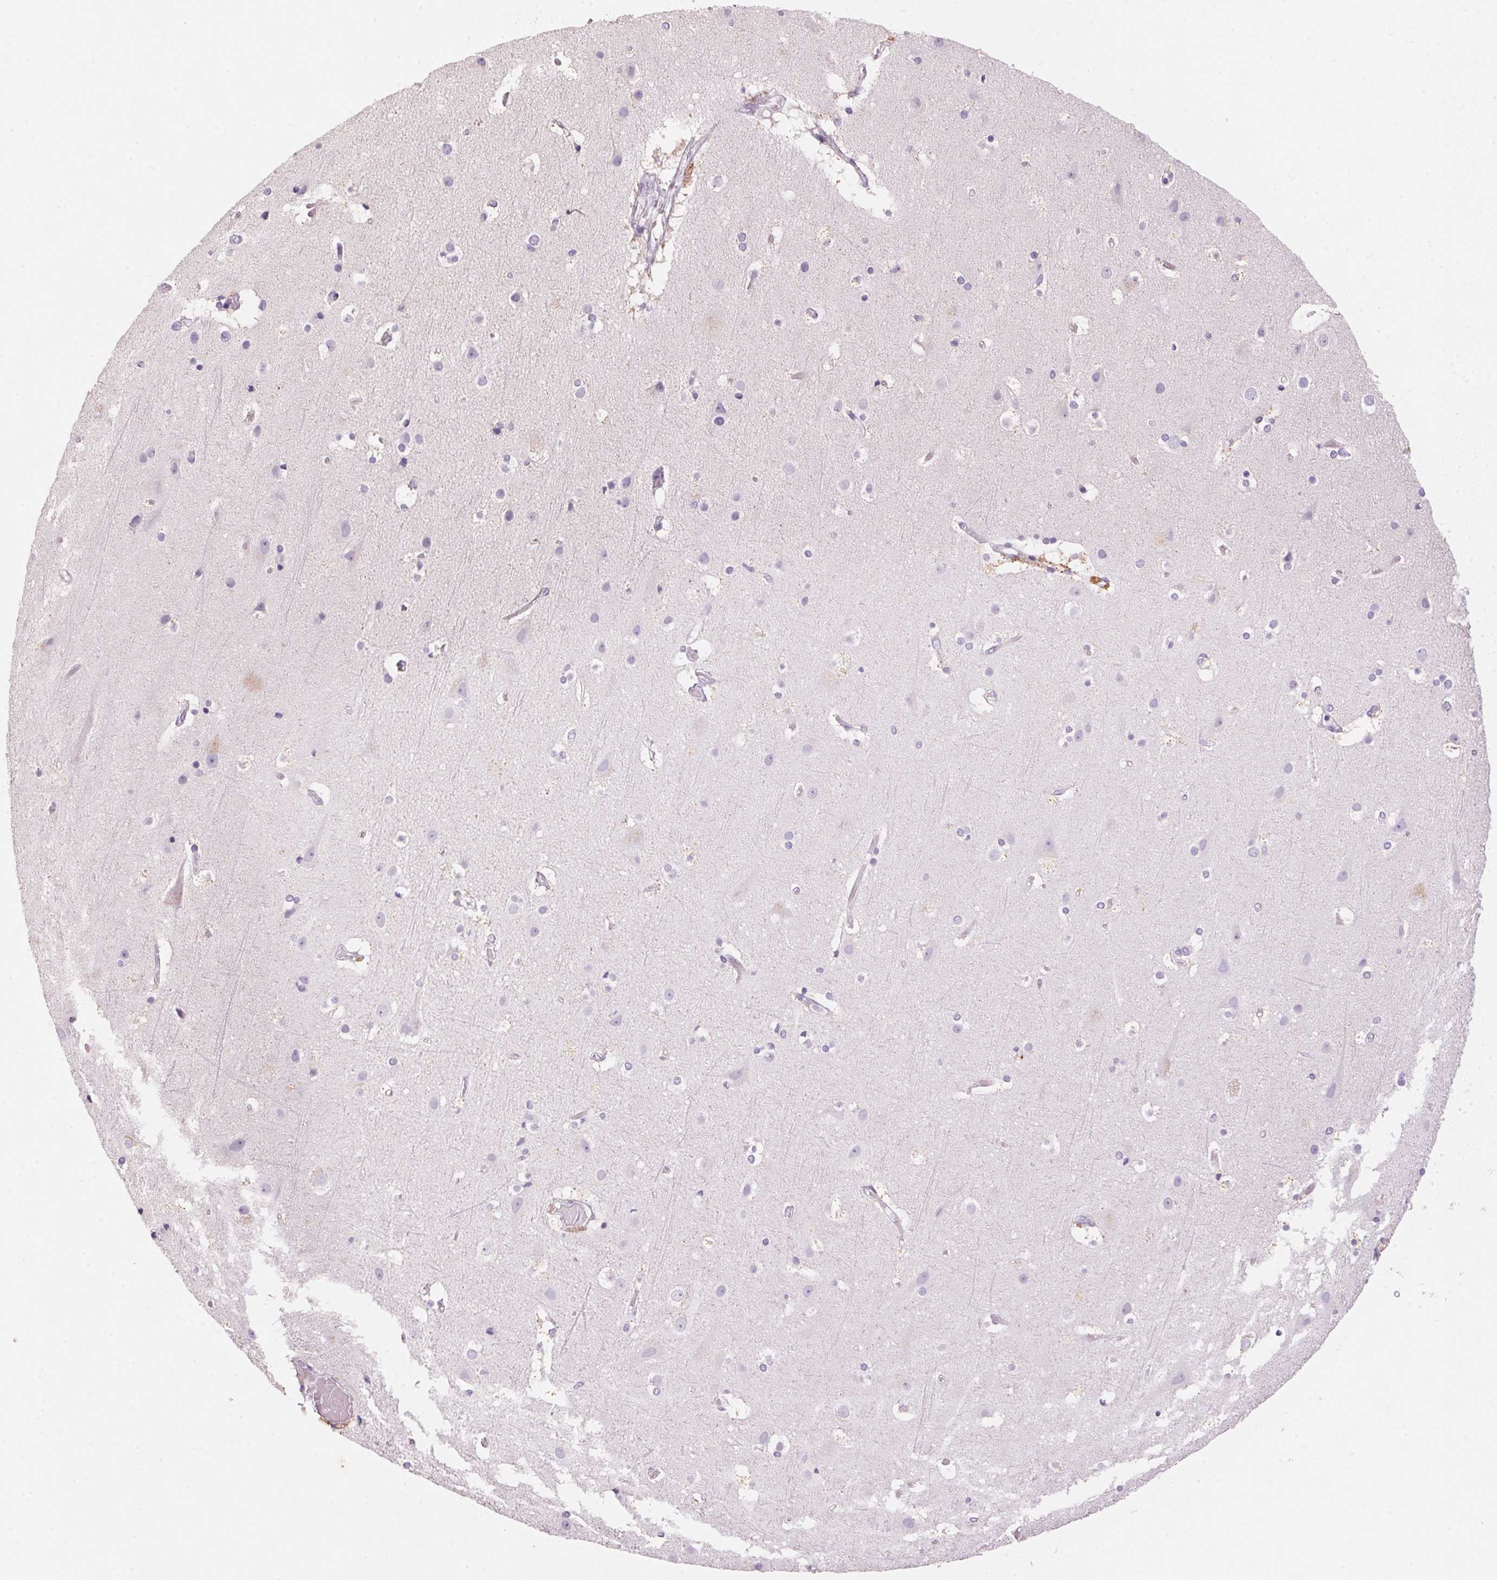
{"staining": {"intensity": "moderate", "quantity": "<25%", "location": "cytoplasmic/membranous"}, "tissue": "cerebral cortex", "cell_type": "Endothelial cells", "image_type": "normal", "snomed": [{"axis": "morphology", "description": "Normal tissue, NOS"}, {"axis": "topography", "description": "Cerebral cortex"}], "caption": "The immunohistochemical stain labels moderate cytoplasmic/membranous staining in endothelial cells of normal cerebral cortex.", "gene": "HSD17B2", "patient": {"sex": "female", "age": 52}}